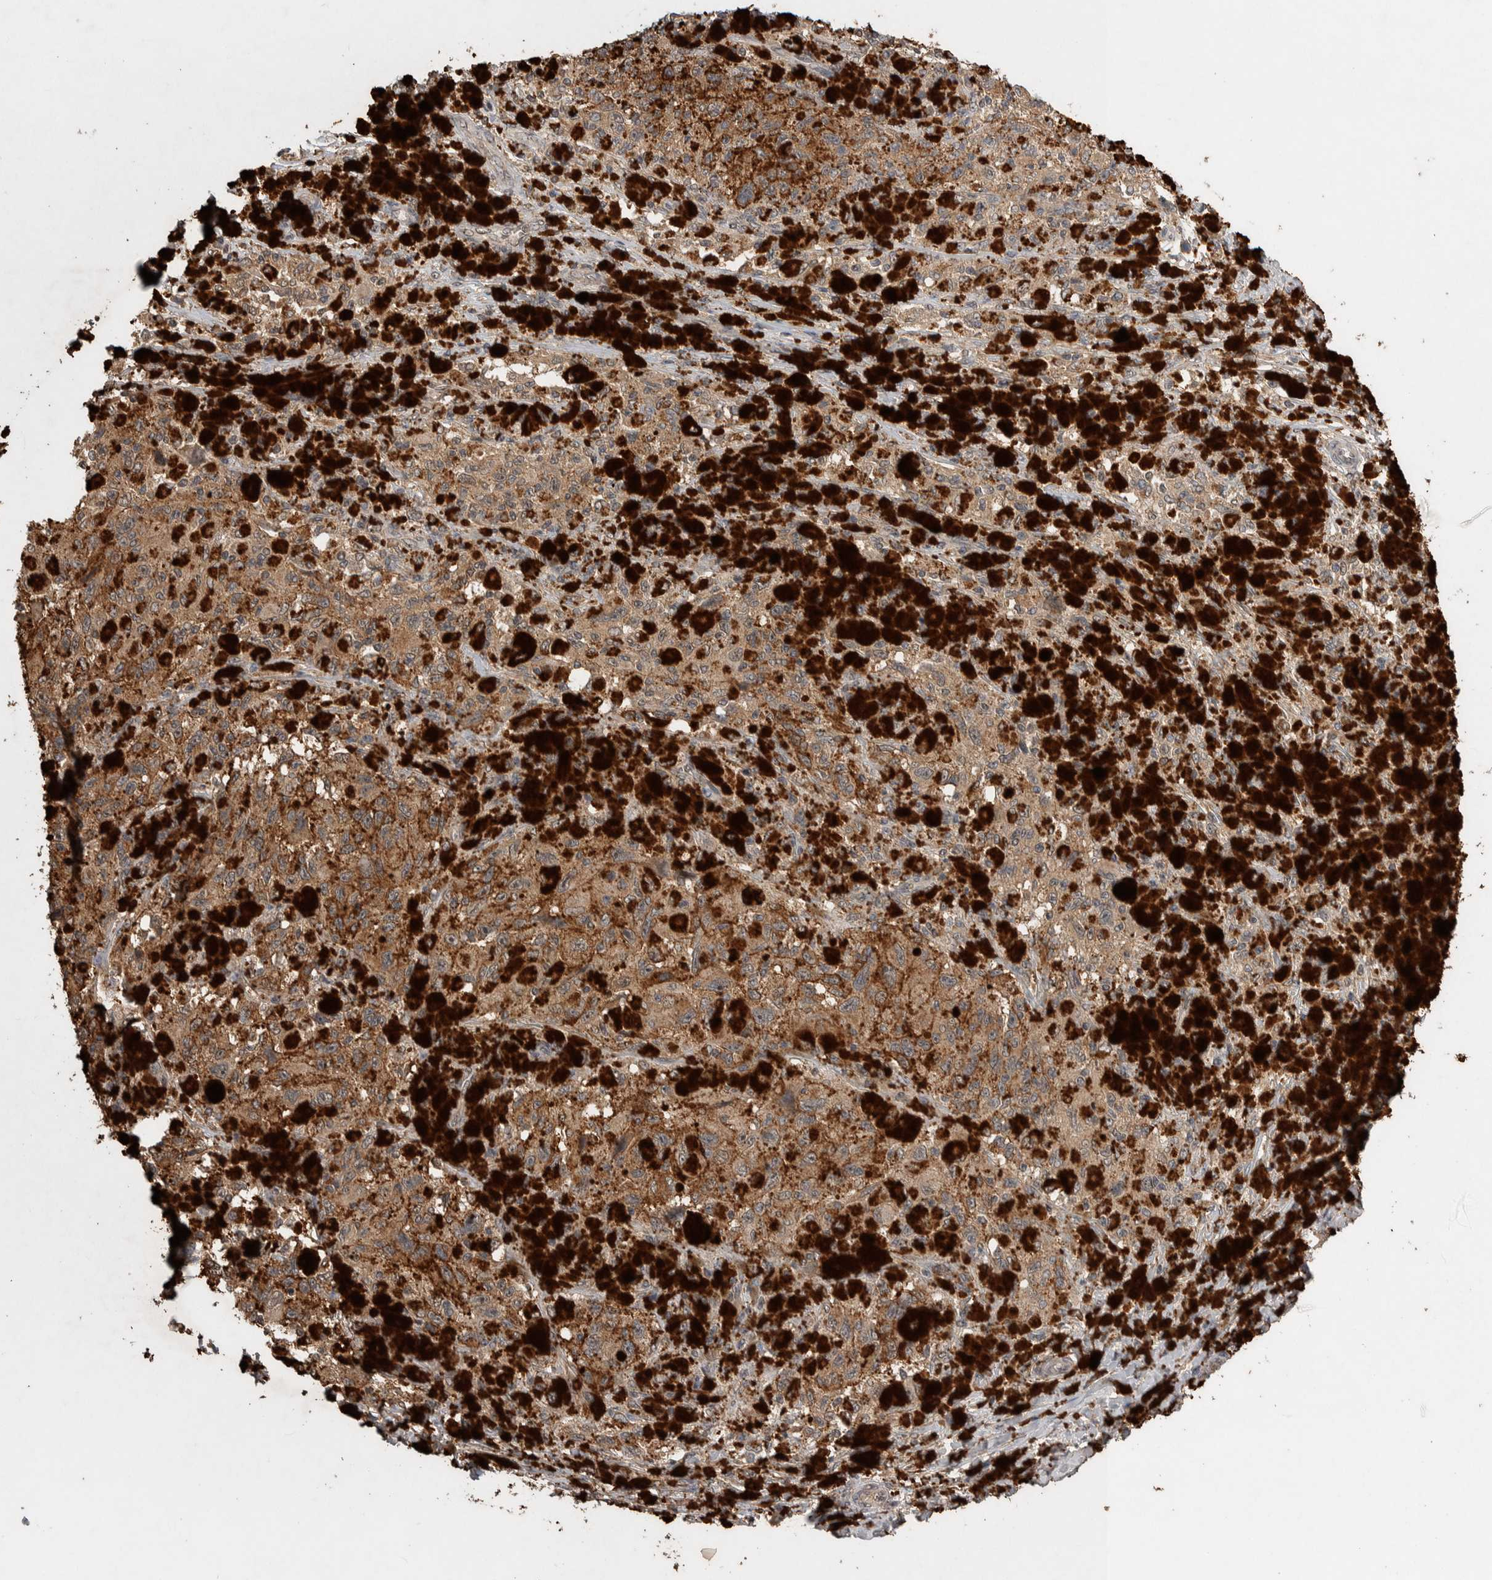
{"staining": {"intensity": "moderate", "quantity": ">75%", "location": "cytoplasmic/membranous"}, "tissue": "melanoma", "cell_type": "Tumor cells", "image_type": "cancer", "snomed": [{"axis": "morphology", "description": "Malignant melanoma, NOS"}, {"axis": "topography", "description": "Skin"}], "caption": "Brown immunohistochemical staining in melanoma exhibits moderate cytoplasmic/membranous positivity in about >75% of tumor cells.", "gene": "DVL2", "patient": {"sex": "female", "age": 73}}